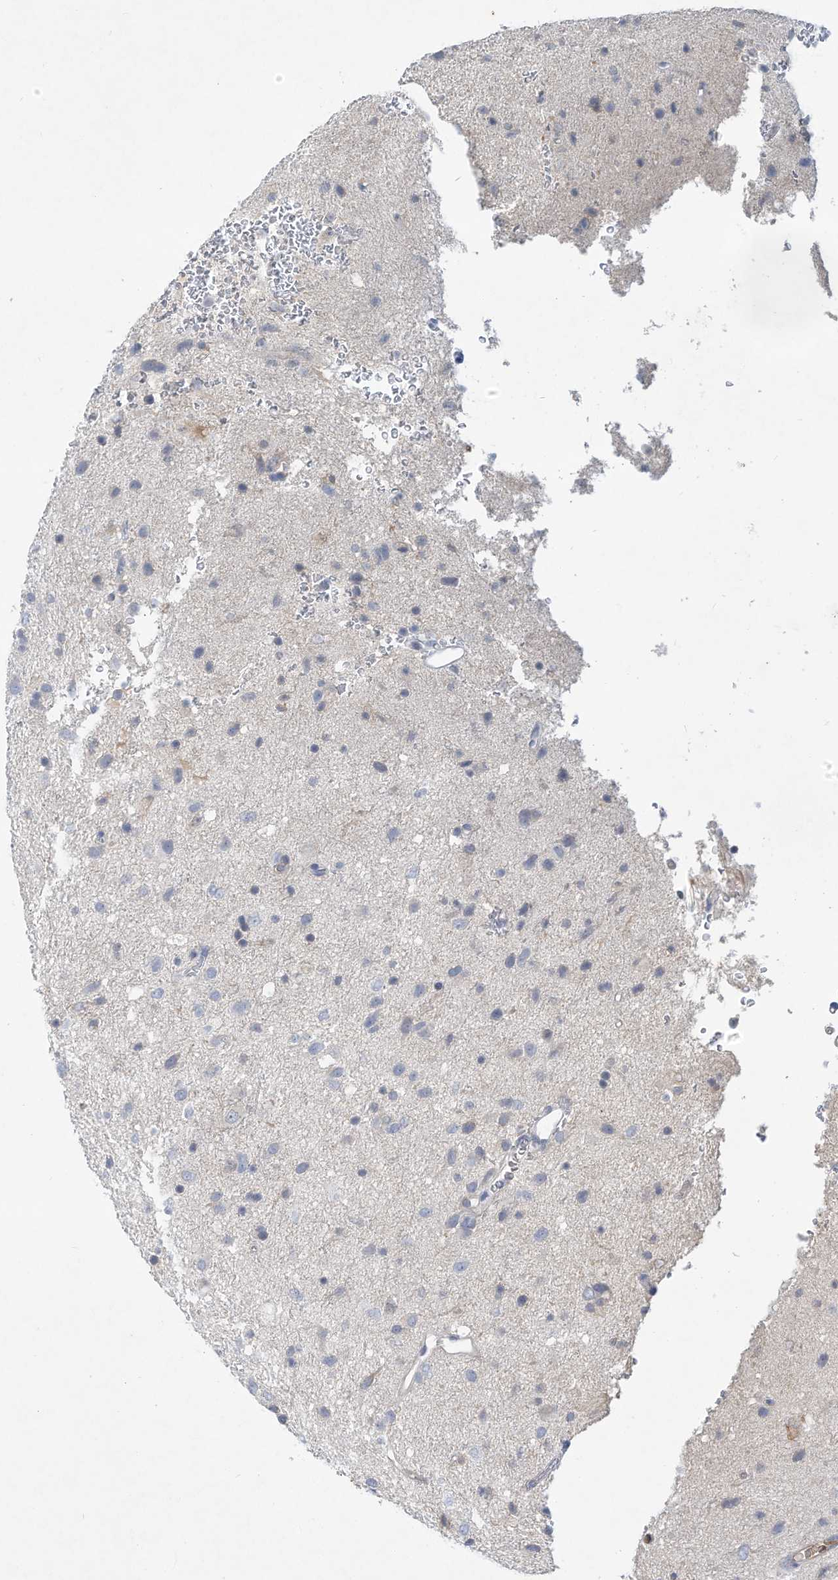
{"staining": {"intensity": "negative", "quantity": "none", "location": "none"}, "tissue": "glioma", "cell_type": "Tumor cells", "image_type": "cancer", "snomed": [{"axis": "morphology", "description": "Glioma, malignant, Low grade"}, {"axis": "topography", "description": "Brain"}], "caption": "The immunohistochemistry (IHC) histopathology image has no significant staining in tumor cells of glioma tissue. (DAB (3,3'-diaminobenzidine) immunohistochemistry, high magnification).", "gene": "HAS3", "patient": {"sex": "male", "age": 77}}